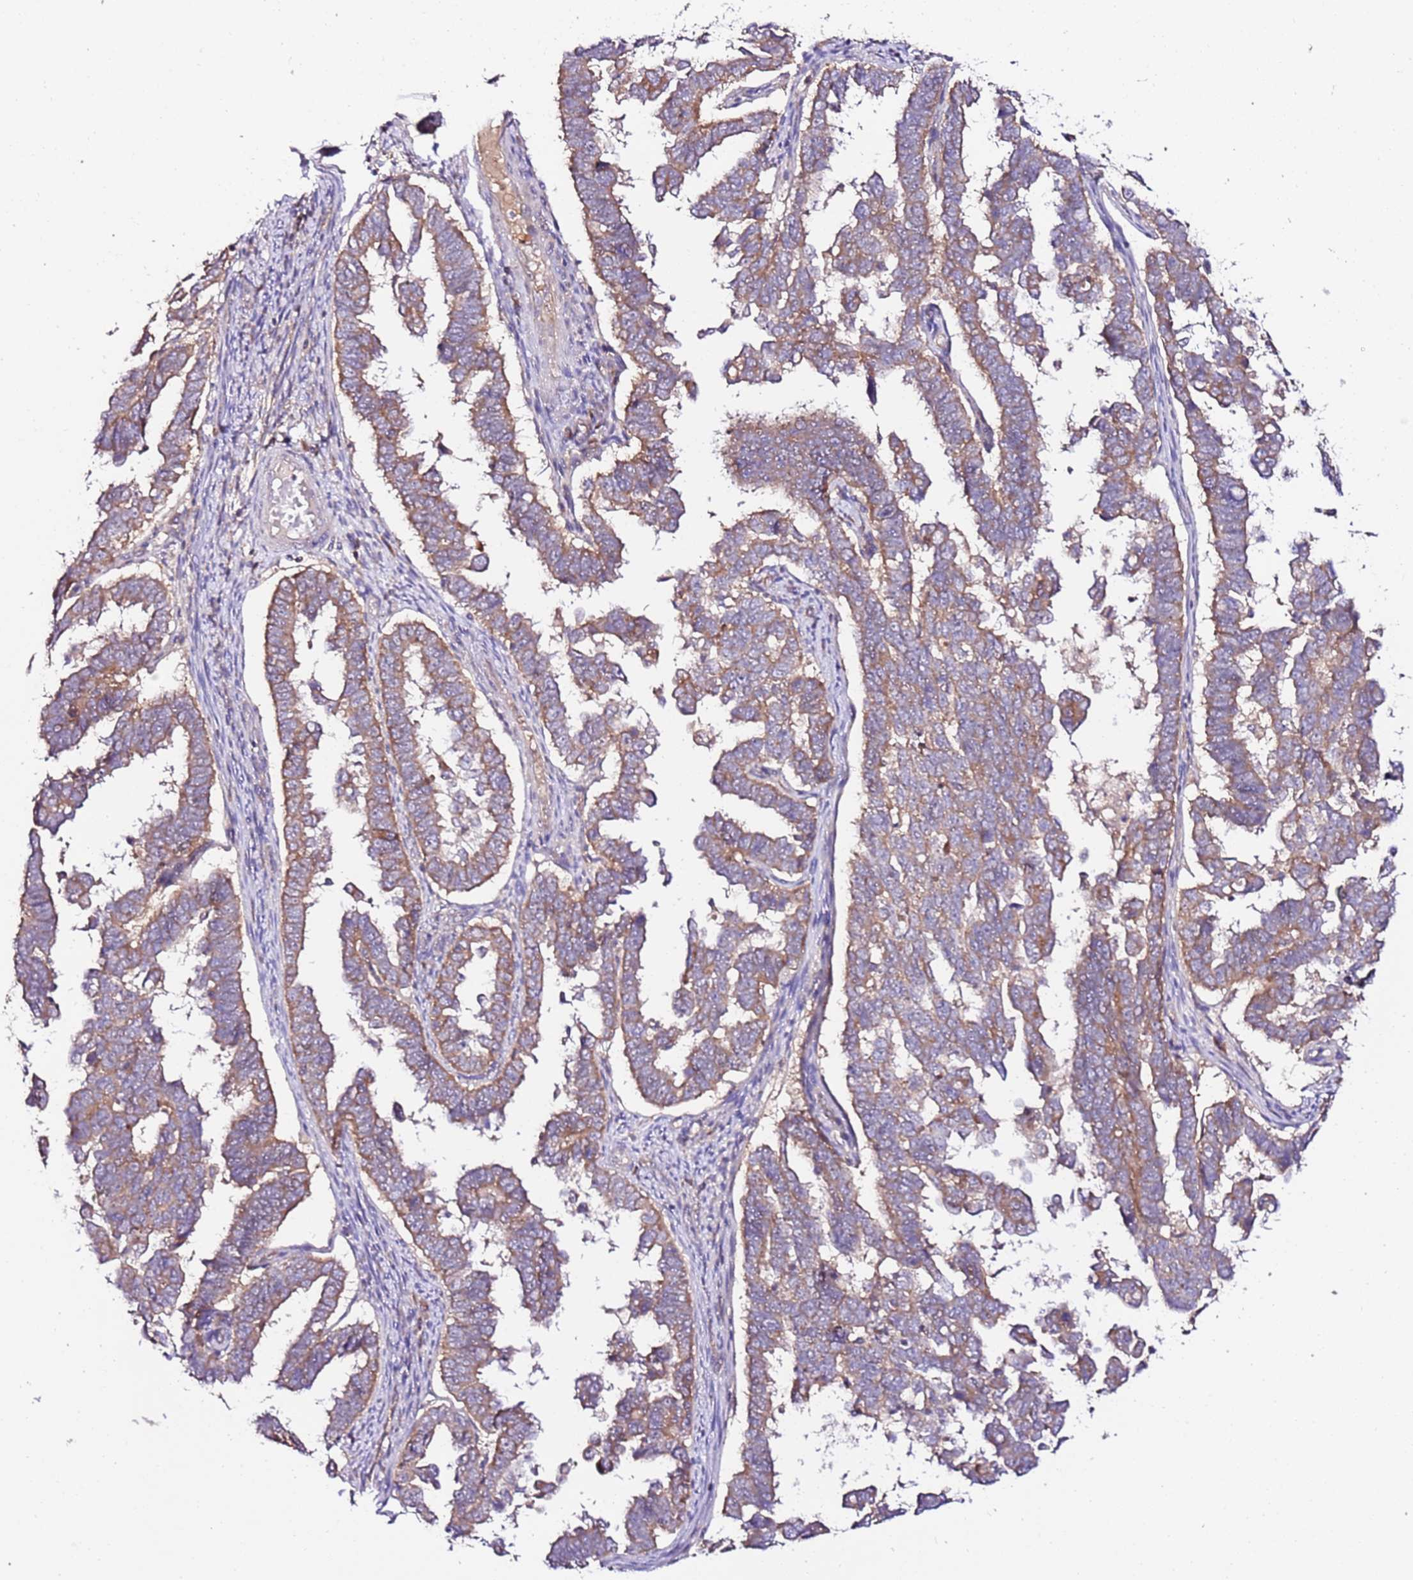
{"staining": {"intensity": "moderate", "quantity": ">75%", "location": "cytoplasmic/membranous"}, "tissue": "endometrial cancer", "cell_type": "Tumor cells", "image_type": "cancer", "snomed": [{"axis": "morphology", "description": "Adenocarcinoma, NOS"}, {"axis": "topography", "description": "Endometrium"}], "caption": "IHC of endometrial cancer (adenocarcinoma) exhibits medium levels of moderate cytoplasmic/membranous staining in approximately >75% of tumor cells. (brown staining indicates protein expression, while blue staining denotes nuclei).", "gene": "FLVCR1", "patient": {"sex": "female", "age": 75}}